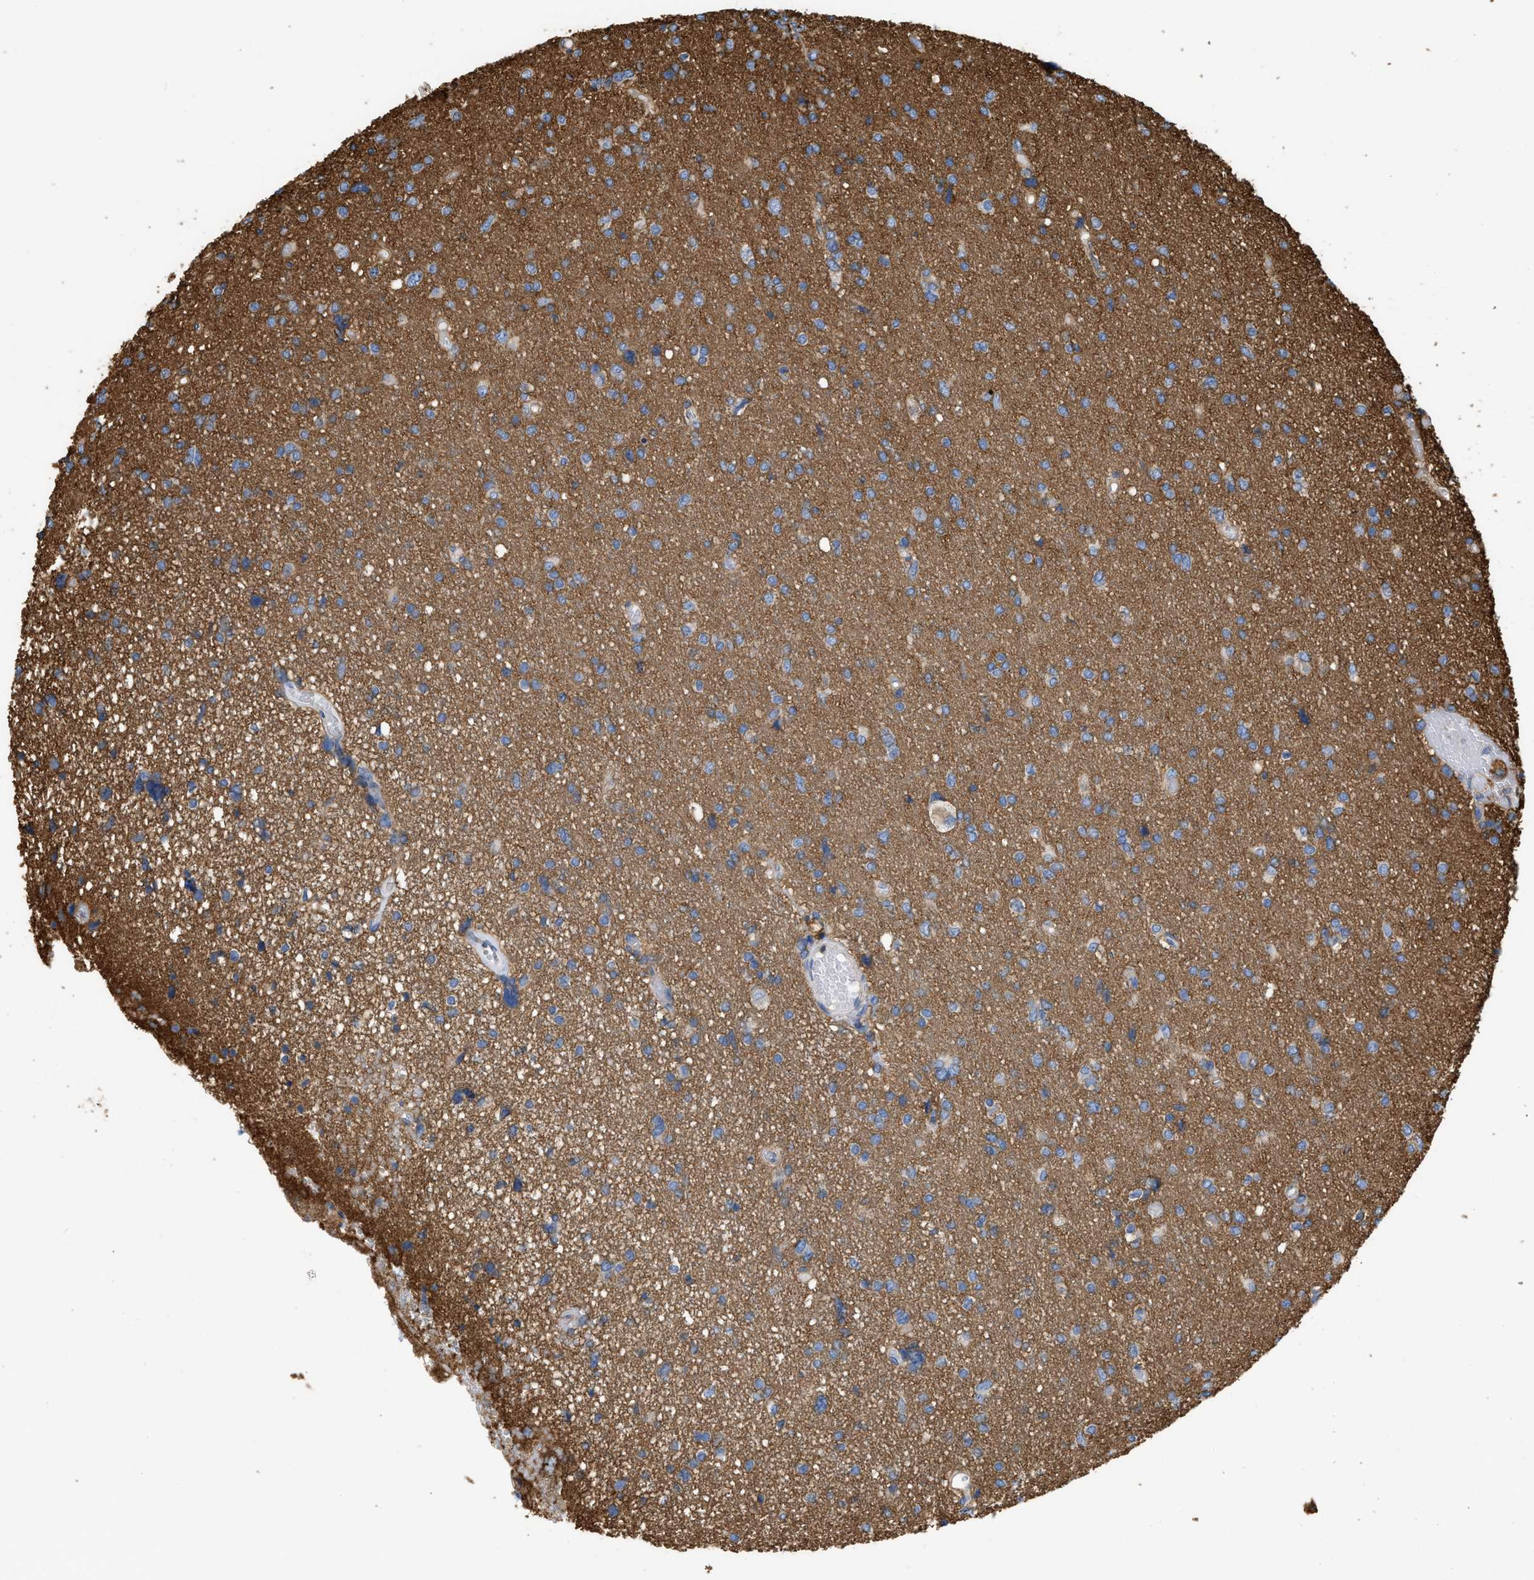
{"staining": {"intensity": "moderate", "quantity": "25%-75%", "location": "cytoplasmic/membranous"}, "tissue": "glioma", "cell_type": "Tumor cells", "image_type": "cancer", "snomed": [{"axis": "morphology", "description": "Glioma, malignant, High grade"}, {"axis": "topography", "description": "Brain"}], "caption": "High-magnification brightfield microscopy of malignant glioma (high-grade) stained with DAB (3,3'-diaminobenzidine) (brown) and counterstained with hematoxylin (blue). tumor cells exhibit moderate cytoplasmic/membranous expression is seen in about25%-75% of cells.", "gene": "GNB4", "patient": {"sex": "female", "age": 59}}